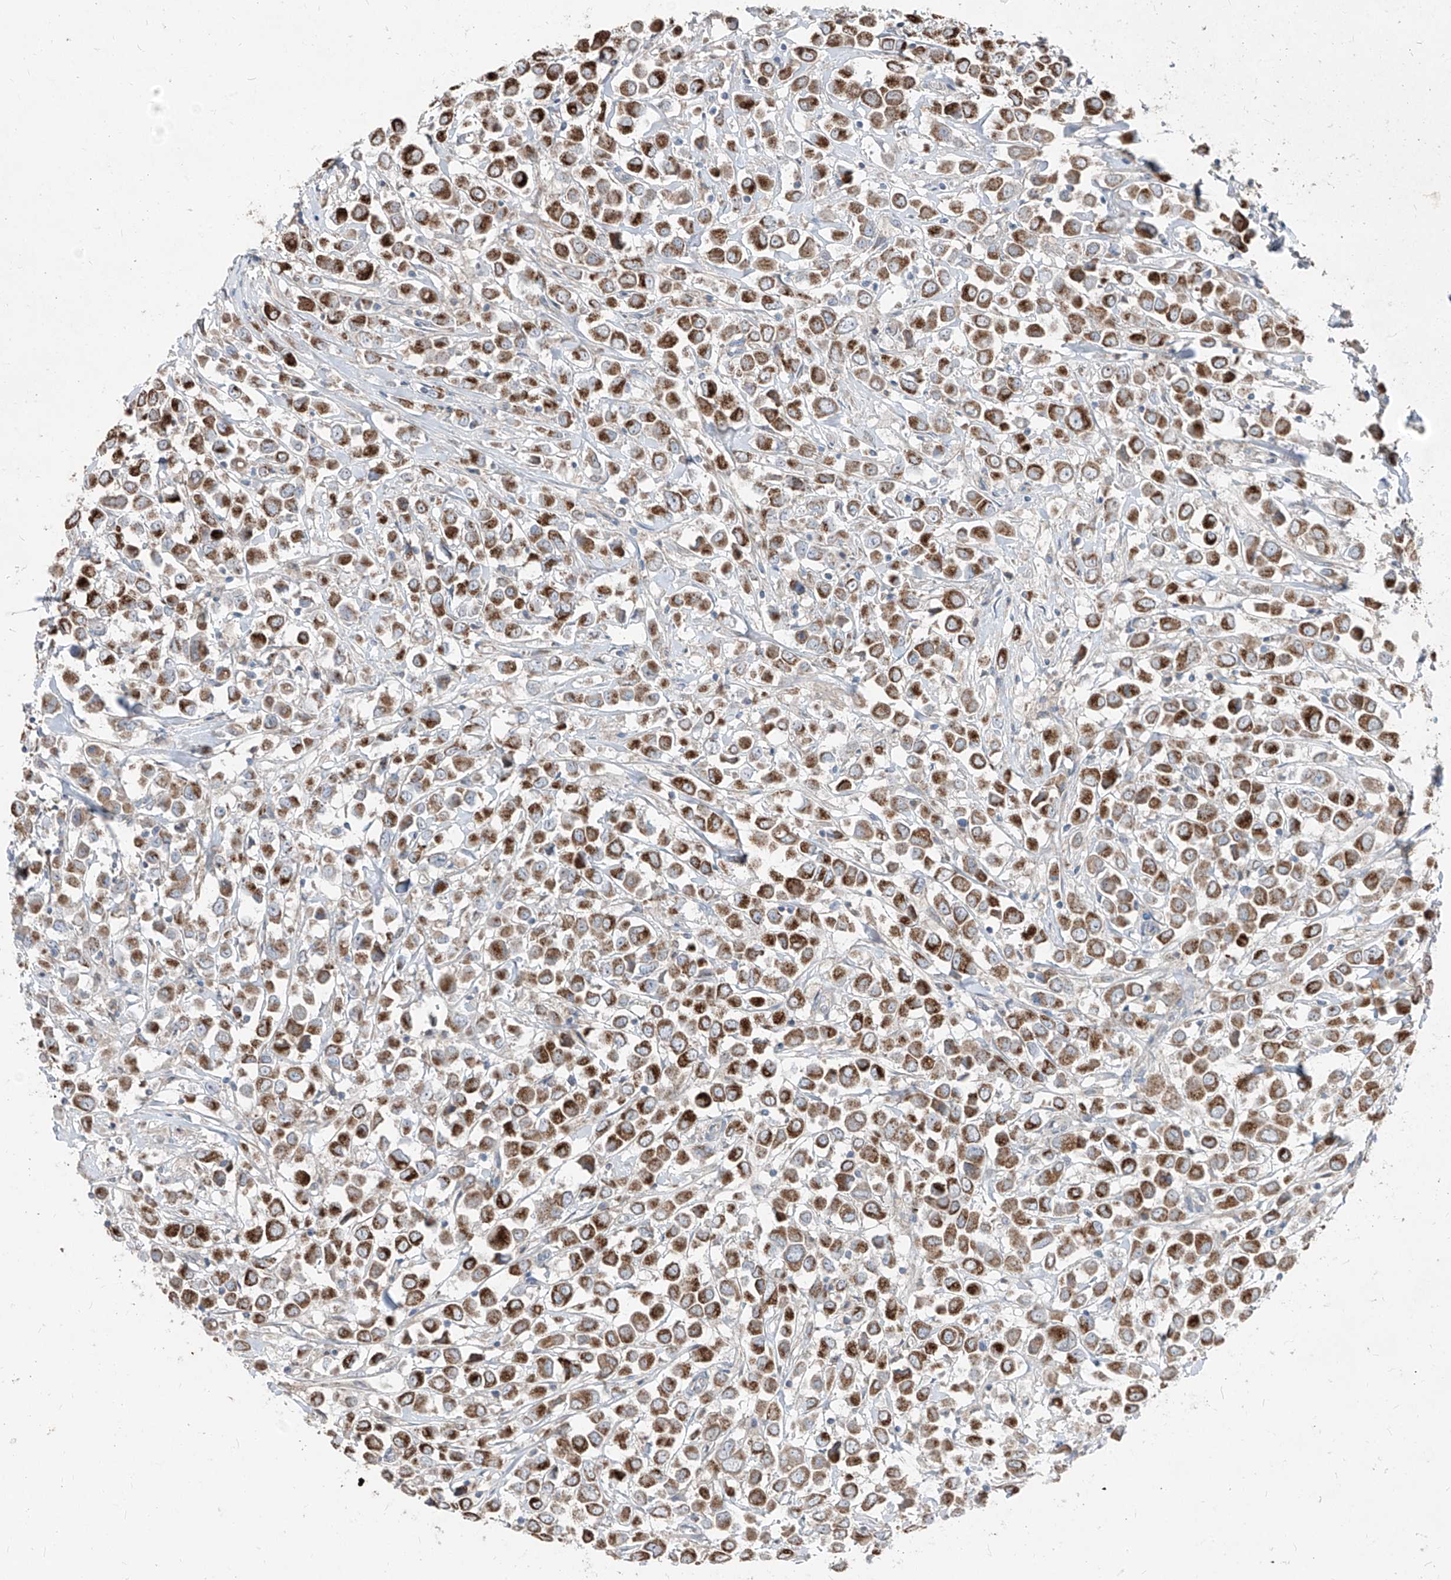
{"staining": {"intensity": "strong", "quantity": ">75%", "location": "cytoplasmic/membranous"}, "tissue": "breast cancer", "cell_type": "Tumor cells", "image_type": "cancer", "snomed": [{"axis": "morphology", "description": "Duct carcinoma"}, {"axis": "topography", "description": "Breast"}], "caption": "A photomicrograph of breast invasive ductal carcinoma stained for a protein demonstrates strong cytoplasmic/membranous brown staining in tumor cells. (brown staining indicates protein expression, while blue staining denotes nuclei).", "gene": "ABCD3", "patient": {"sex": "female", "age": 61}}